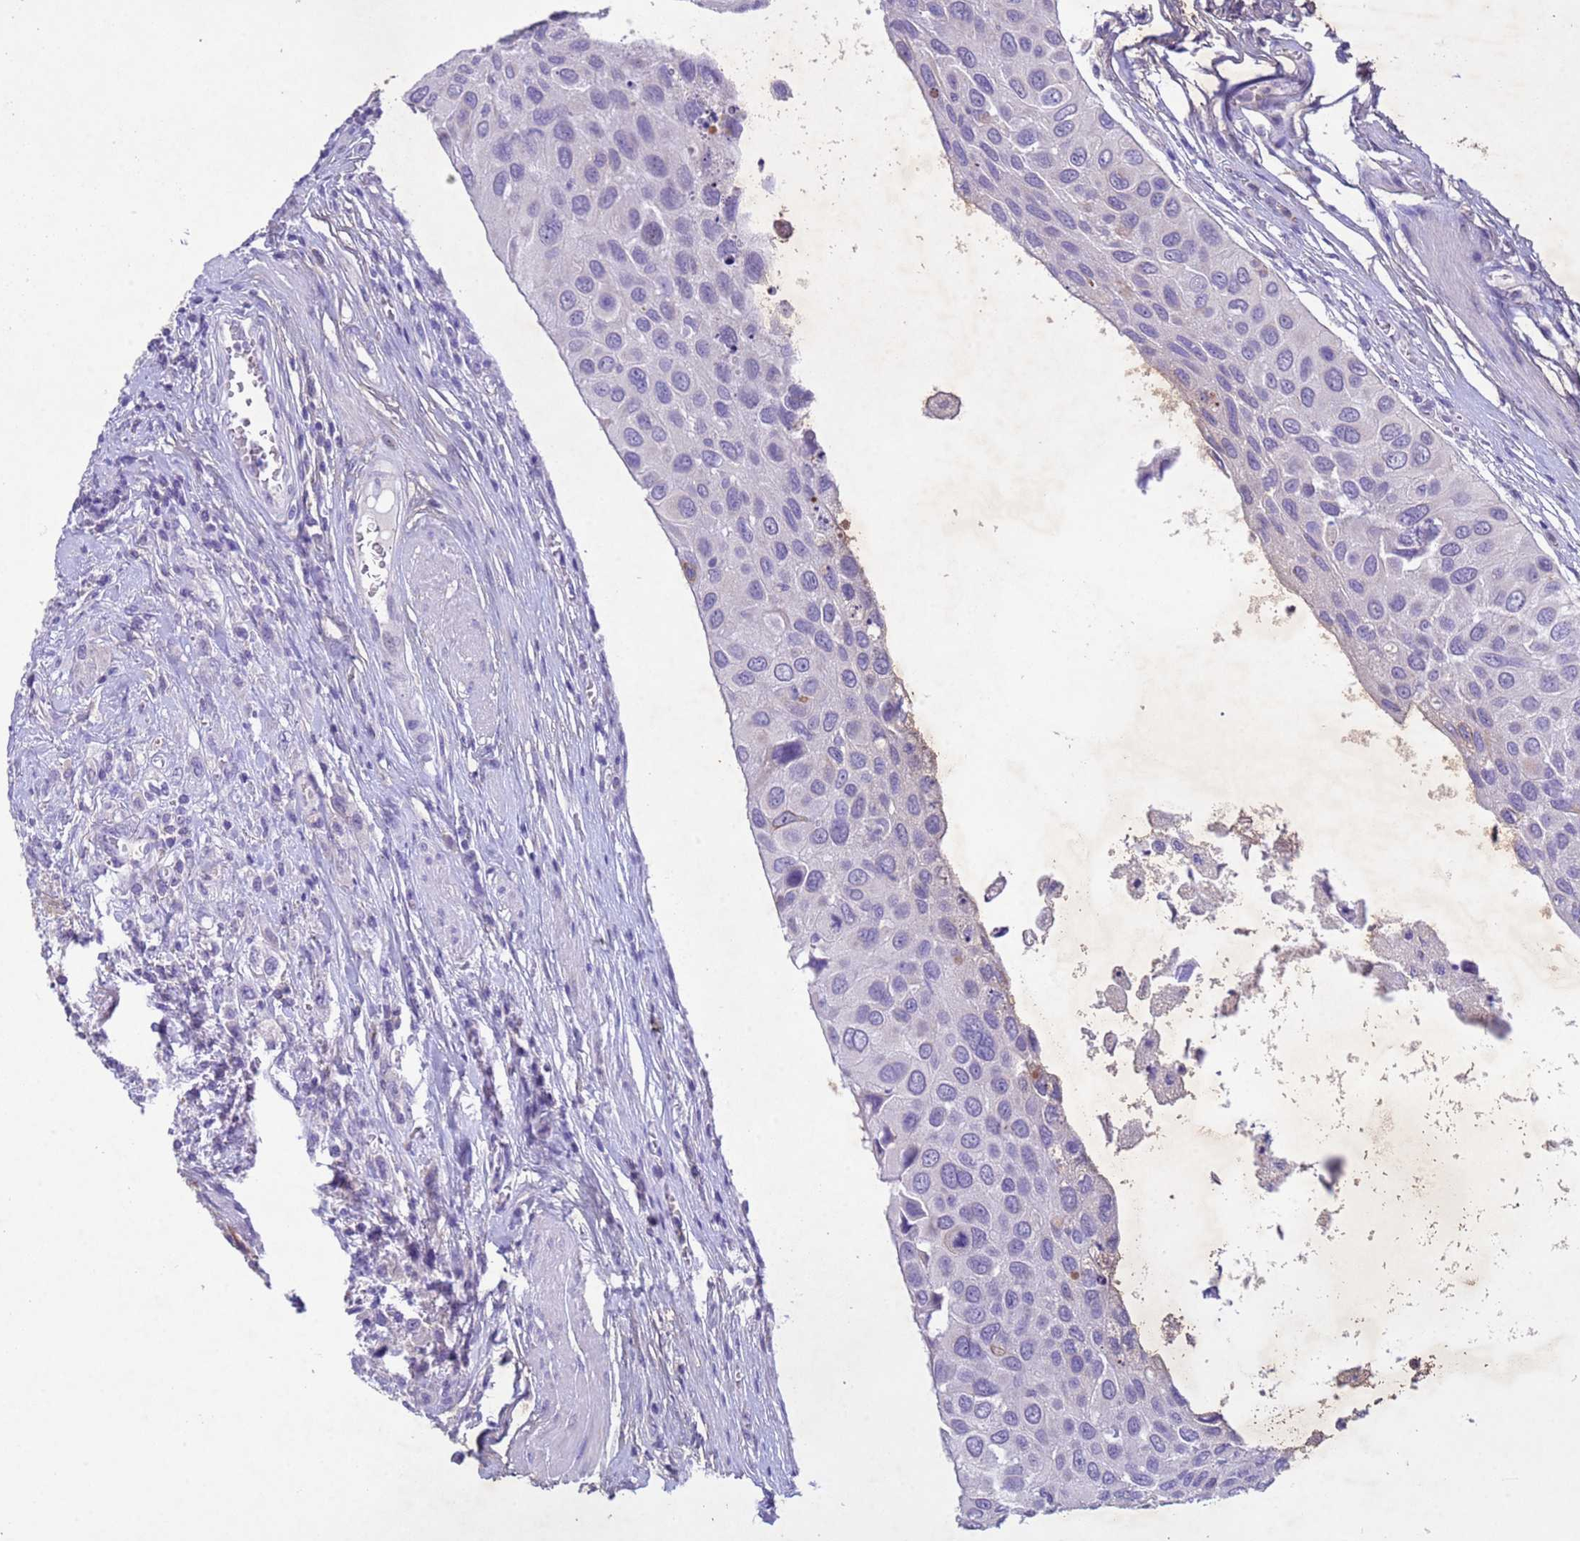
{"staining": {"intensity": "negative", "quantity": "none", "location": "none"}, "tissue": "urothelial cancer", "cell_type": "Tumor cells", "image_type": "cancer", "snomed": [{"axis": "morphology", "description": "Urothelial carcinoma, High grade"}, {"axis": "topography", "description": "Urinary bladder"}], "caption": "This histopathology image is of high-grade urothelial carcinoma stained with immunohistochemistry (IHC) to label a protein in brown with the nuclei are counter-stained blue. There is no expression in tumor cells. The staining was performed using DAB to visualize the protein expression in brown, while the nuclei were stained in blue with hematoxylin (Magnification: 20x).", "gene": "NLRP11", "patient": {"sex": "male", "age": 50}}